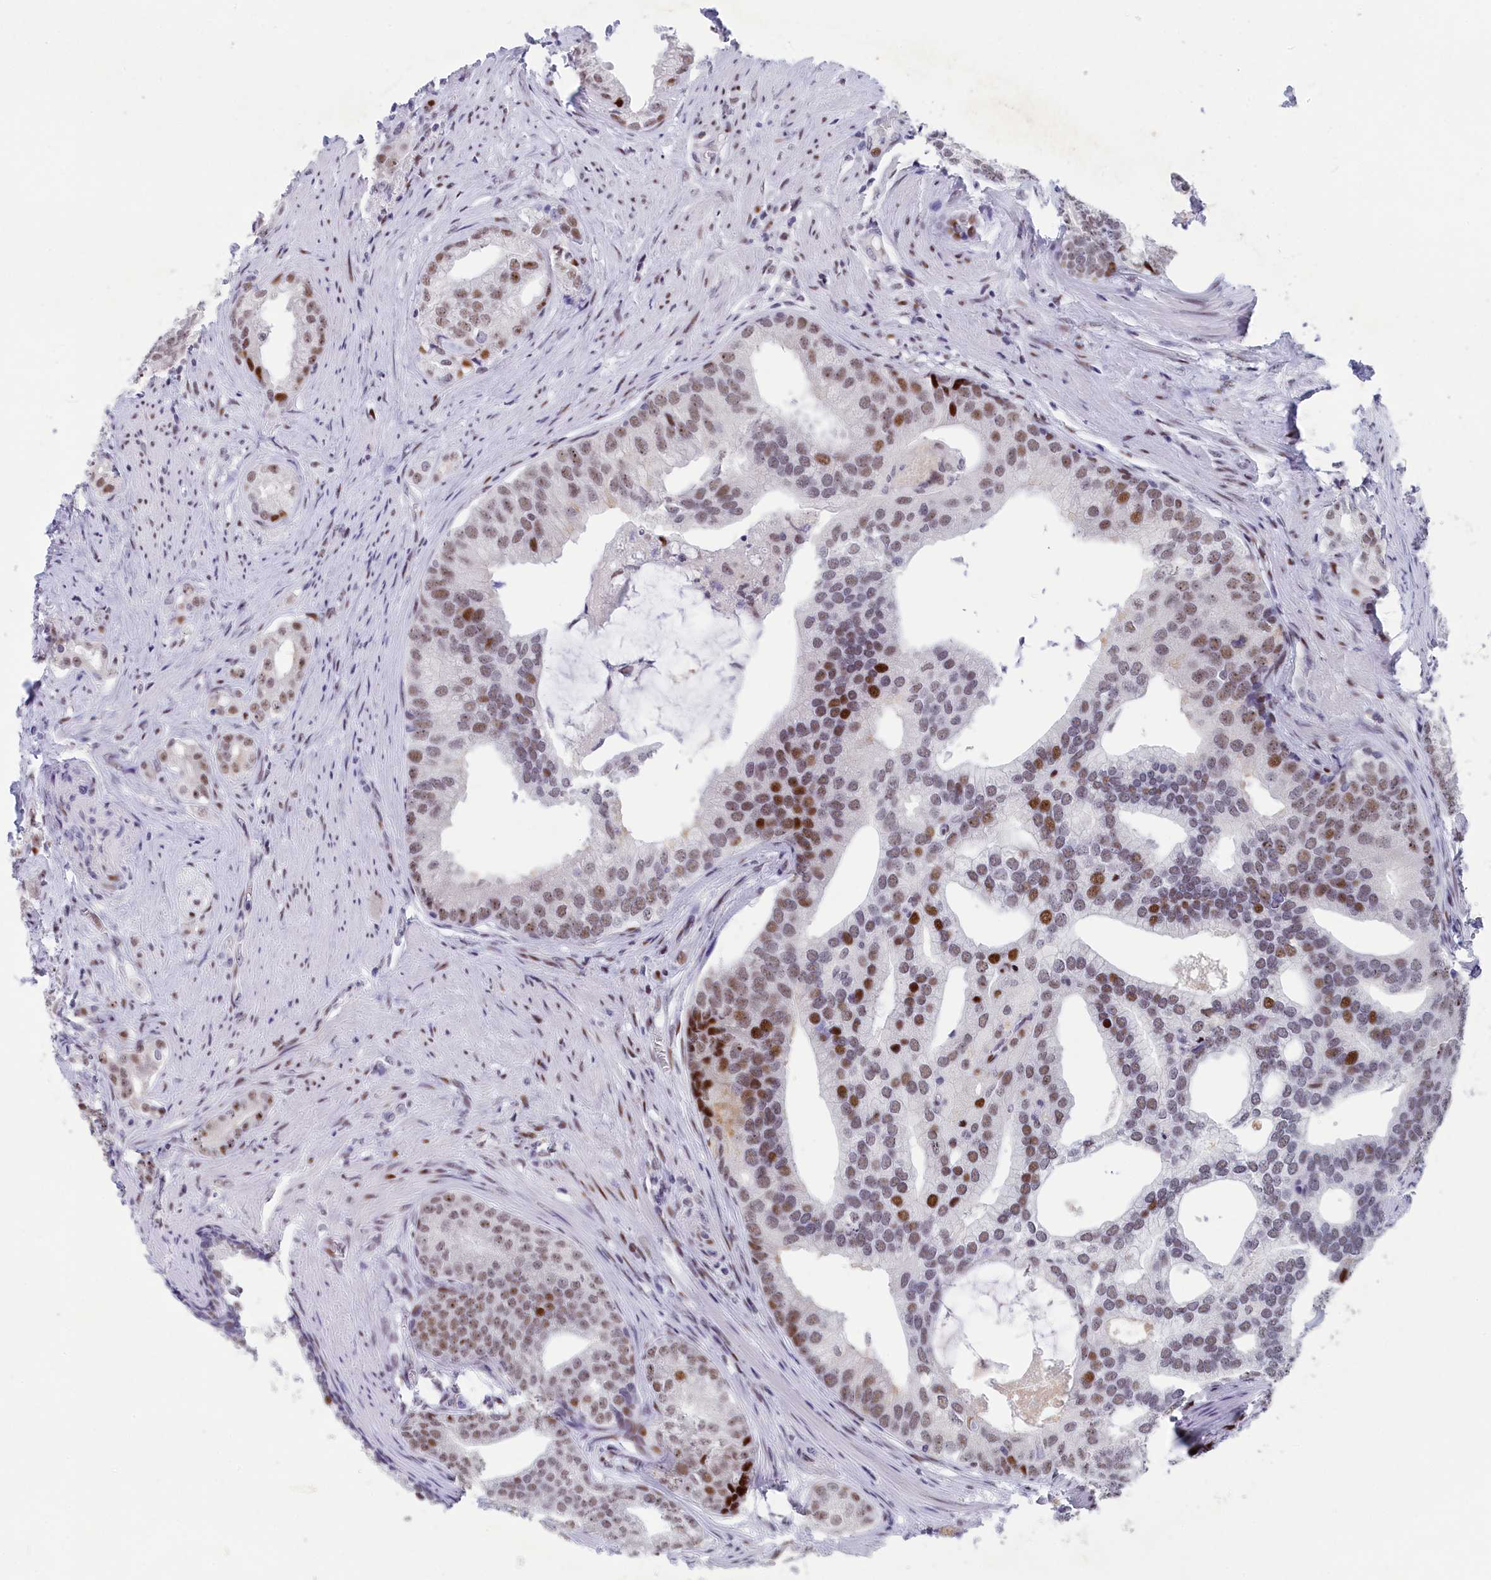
{"staining": {"intensity": "moderate", "quantity": ">75%", "location": "nuclear"}, "tissue": "prostate cancer", "cell_type": "Tumor cells", "image_type": "cancer", "snomed": [{"axis": "morphology", "description": "Adenocarcinoma, Low grade"}, {"axis": "topography", "description": "Prostate"}], "caption": "Immunohistochemistry (DAB) staining of human prostate low-grade adenocarcinoma demonstrates moderate nuclear protein staining in about >75% of tumor cells.", "gene": "NSA2", "patient": {"sex": "male", "age": 71}}